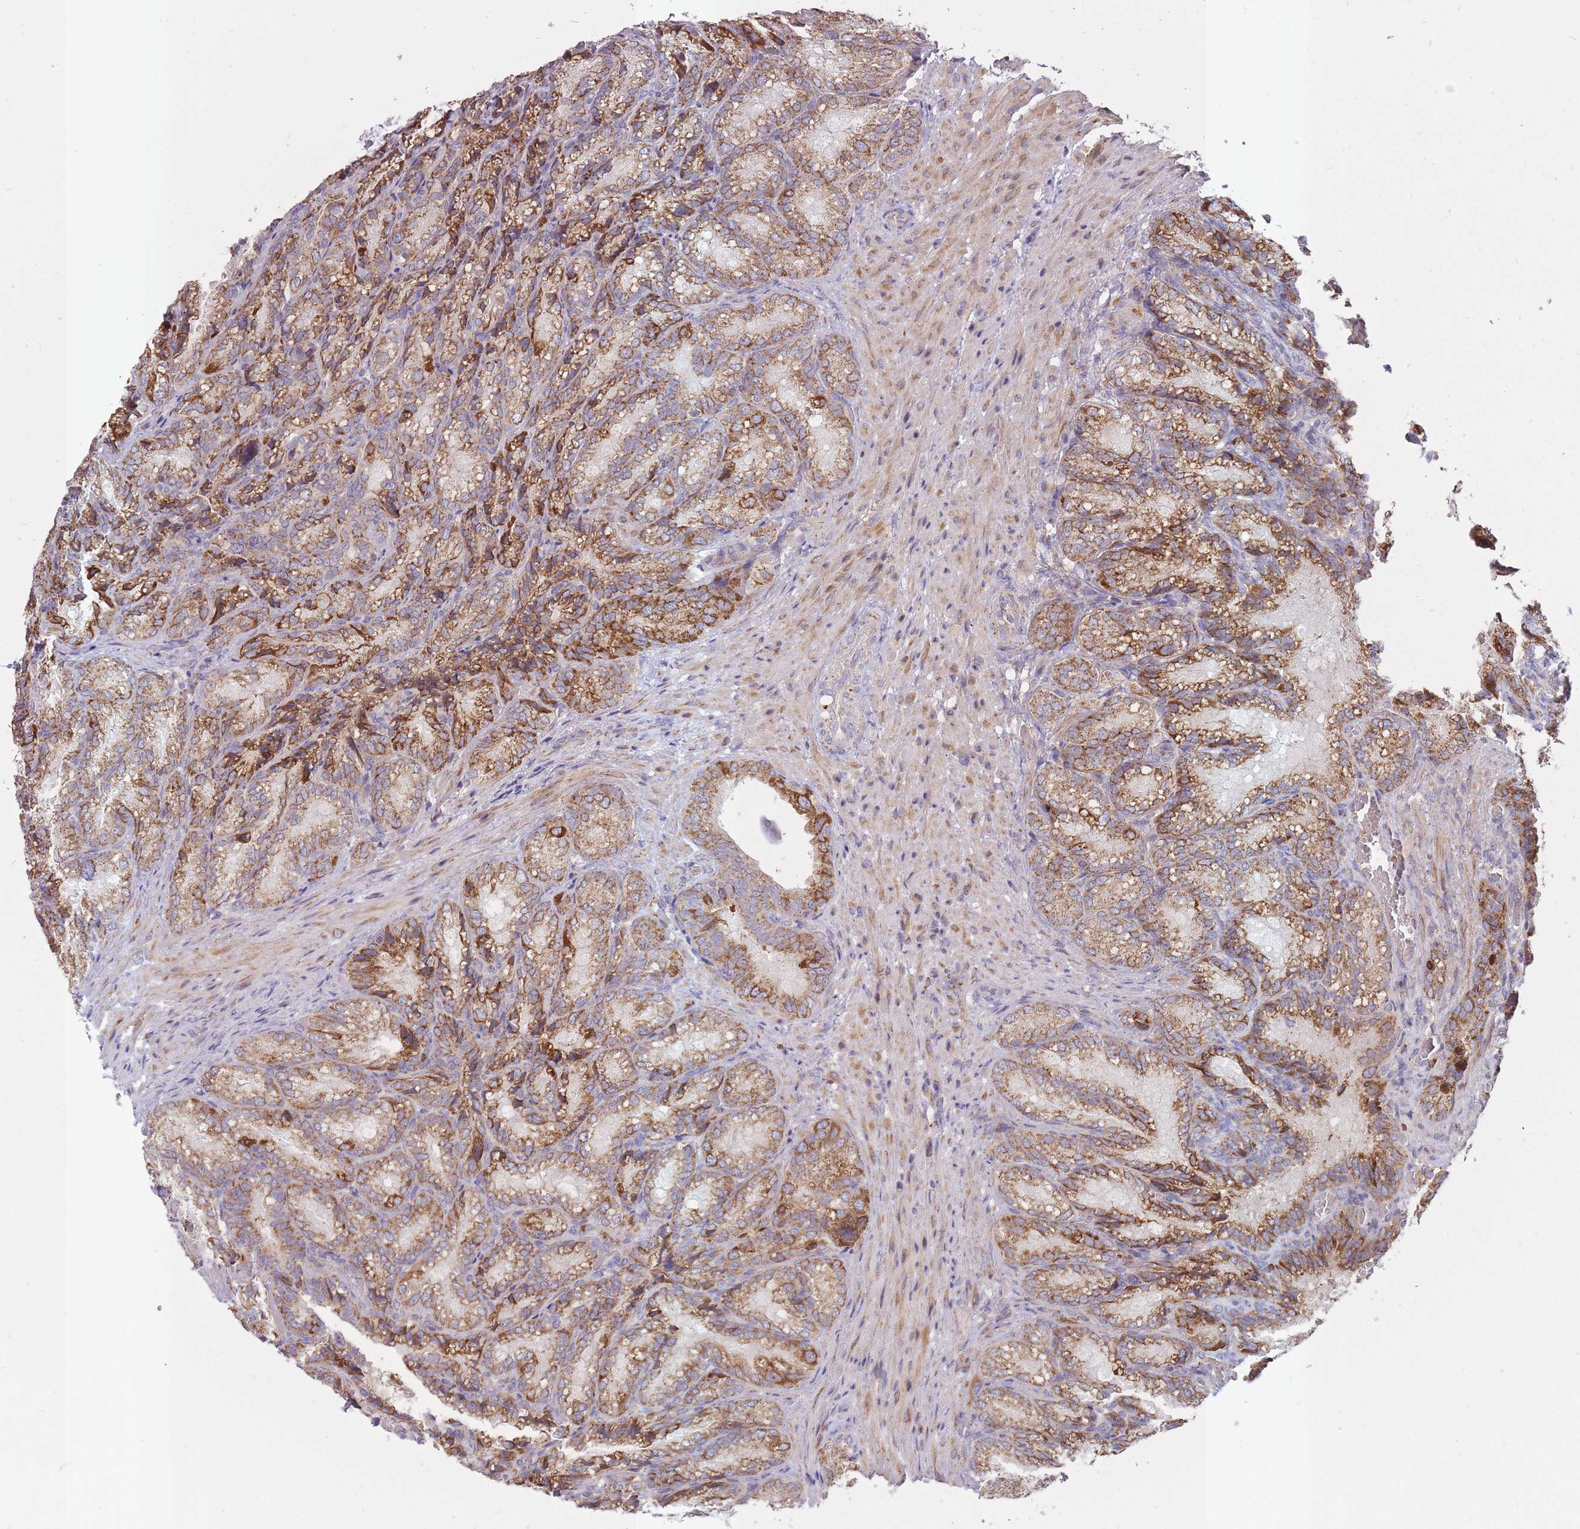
{"staining": {"intensity": "moderate", "quantity": ">75%", "location": "cytoplasmic/membranous"}, "tissue": "seminal vesicle", "cell_type": "Glandular cells", "image_type": "normal", "snomed": [{"axis": "morphology", "description": "Normal tissue, NOS"}, {"axis": "topography", "description": "Seminal veicle"}], "caption": "A medium amount of moderate cytoplasmic/membranous expression is present in approximately >75% of glandular cells in benign seminal vesicle.", "gene": "LIN7C", "patient": {"sex": "male", "age": 58}}